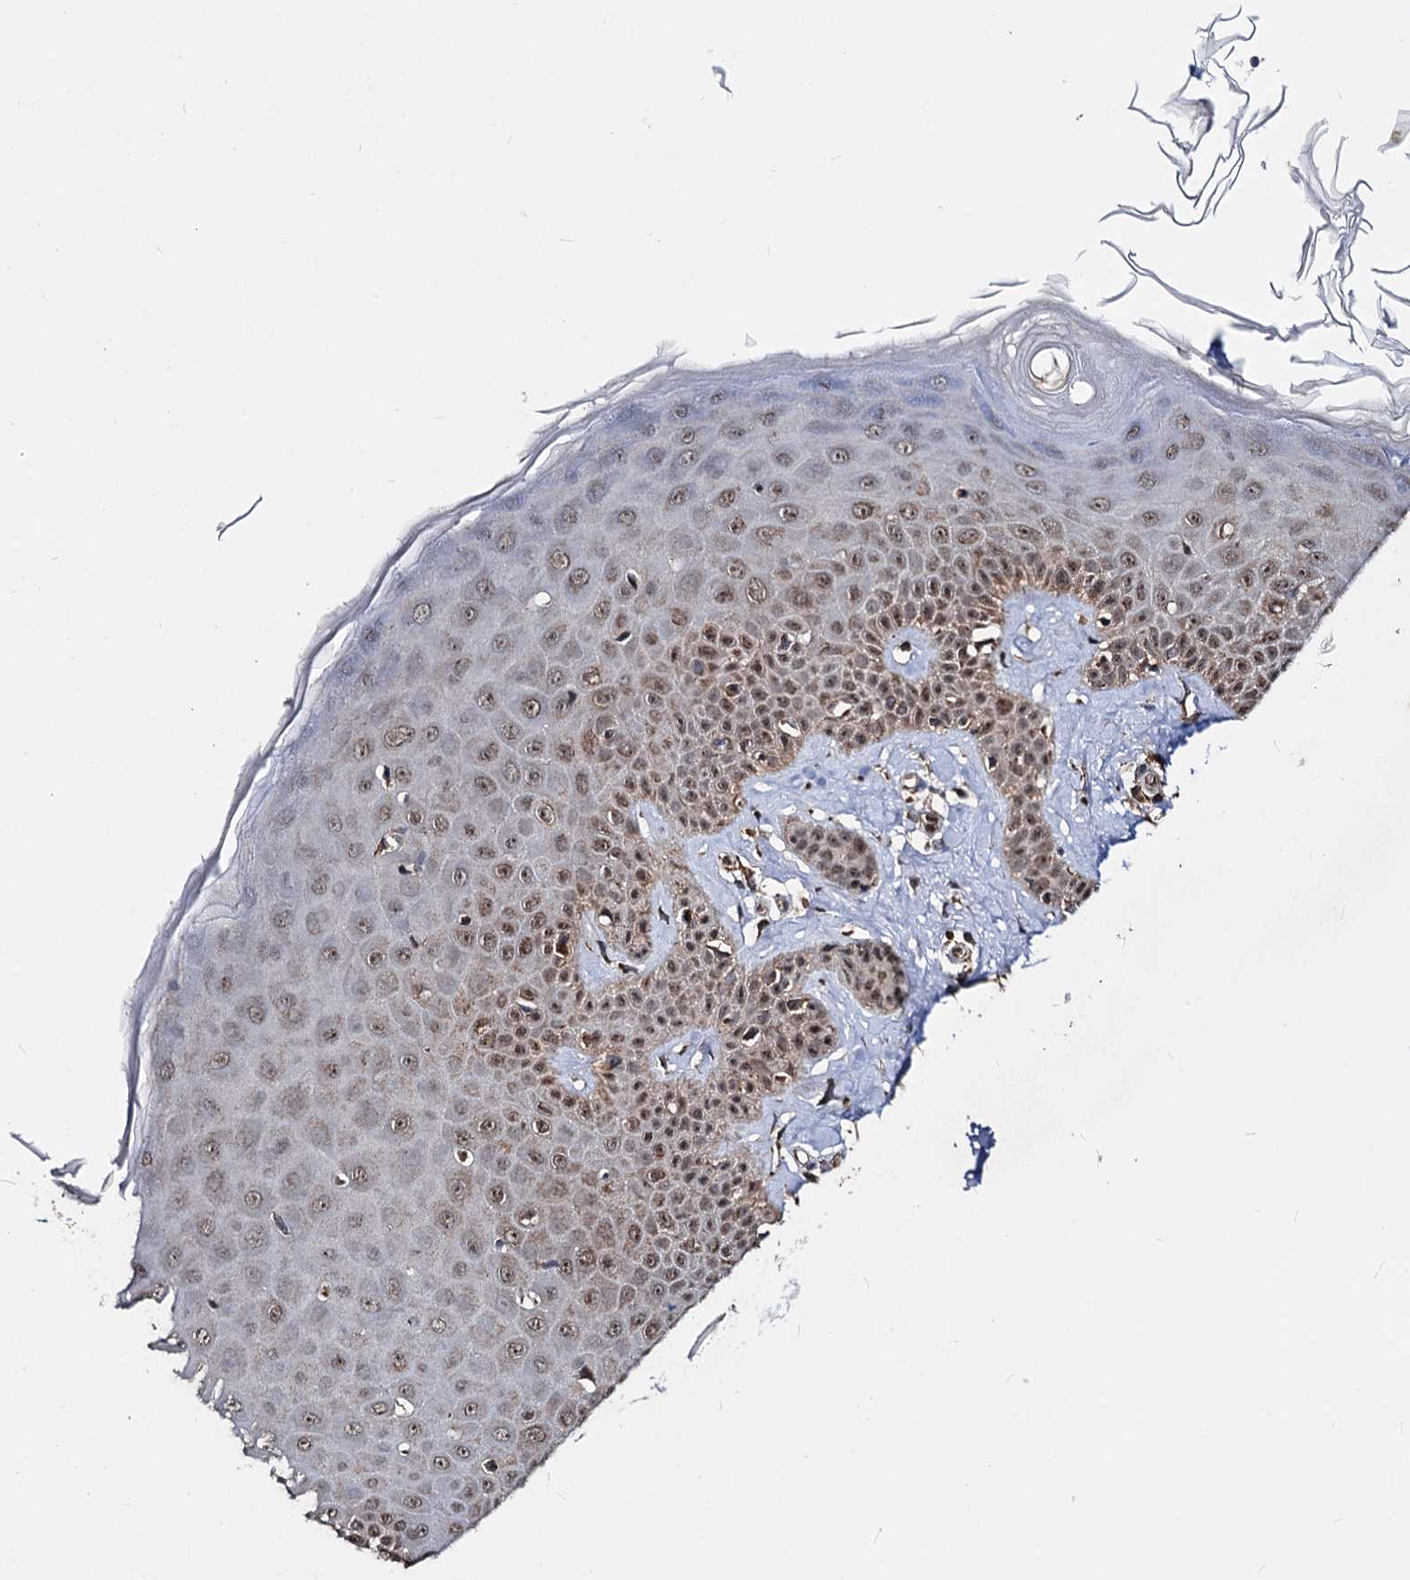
{"staining": {"intensity": "moderate", "quantity": ">75%", "location": "cytoplasmic/membranous,nuclear"}, "tissue": "skin", "cell_type": "Fibroblasts", "image_type": "normal", "snomed": [{"axis": "morphology", "description": "Normal tissue, NOS"}, {"axis": "topography", "description": "Skin"}], "caption": "This photomicrograph shows IHC staining of benign skin, with medium moderate cytoplasmic/membranous,nuclear positivity in about >75% of fibroblasts.", "gene": "CEP76", "patient": {"sex": "female", "age": 58}}